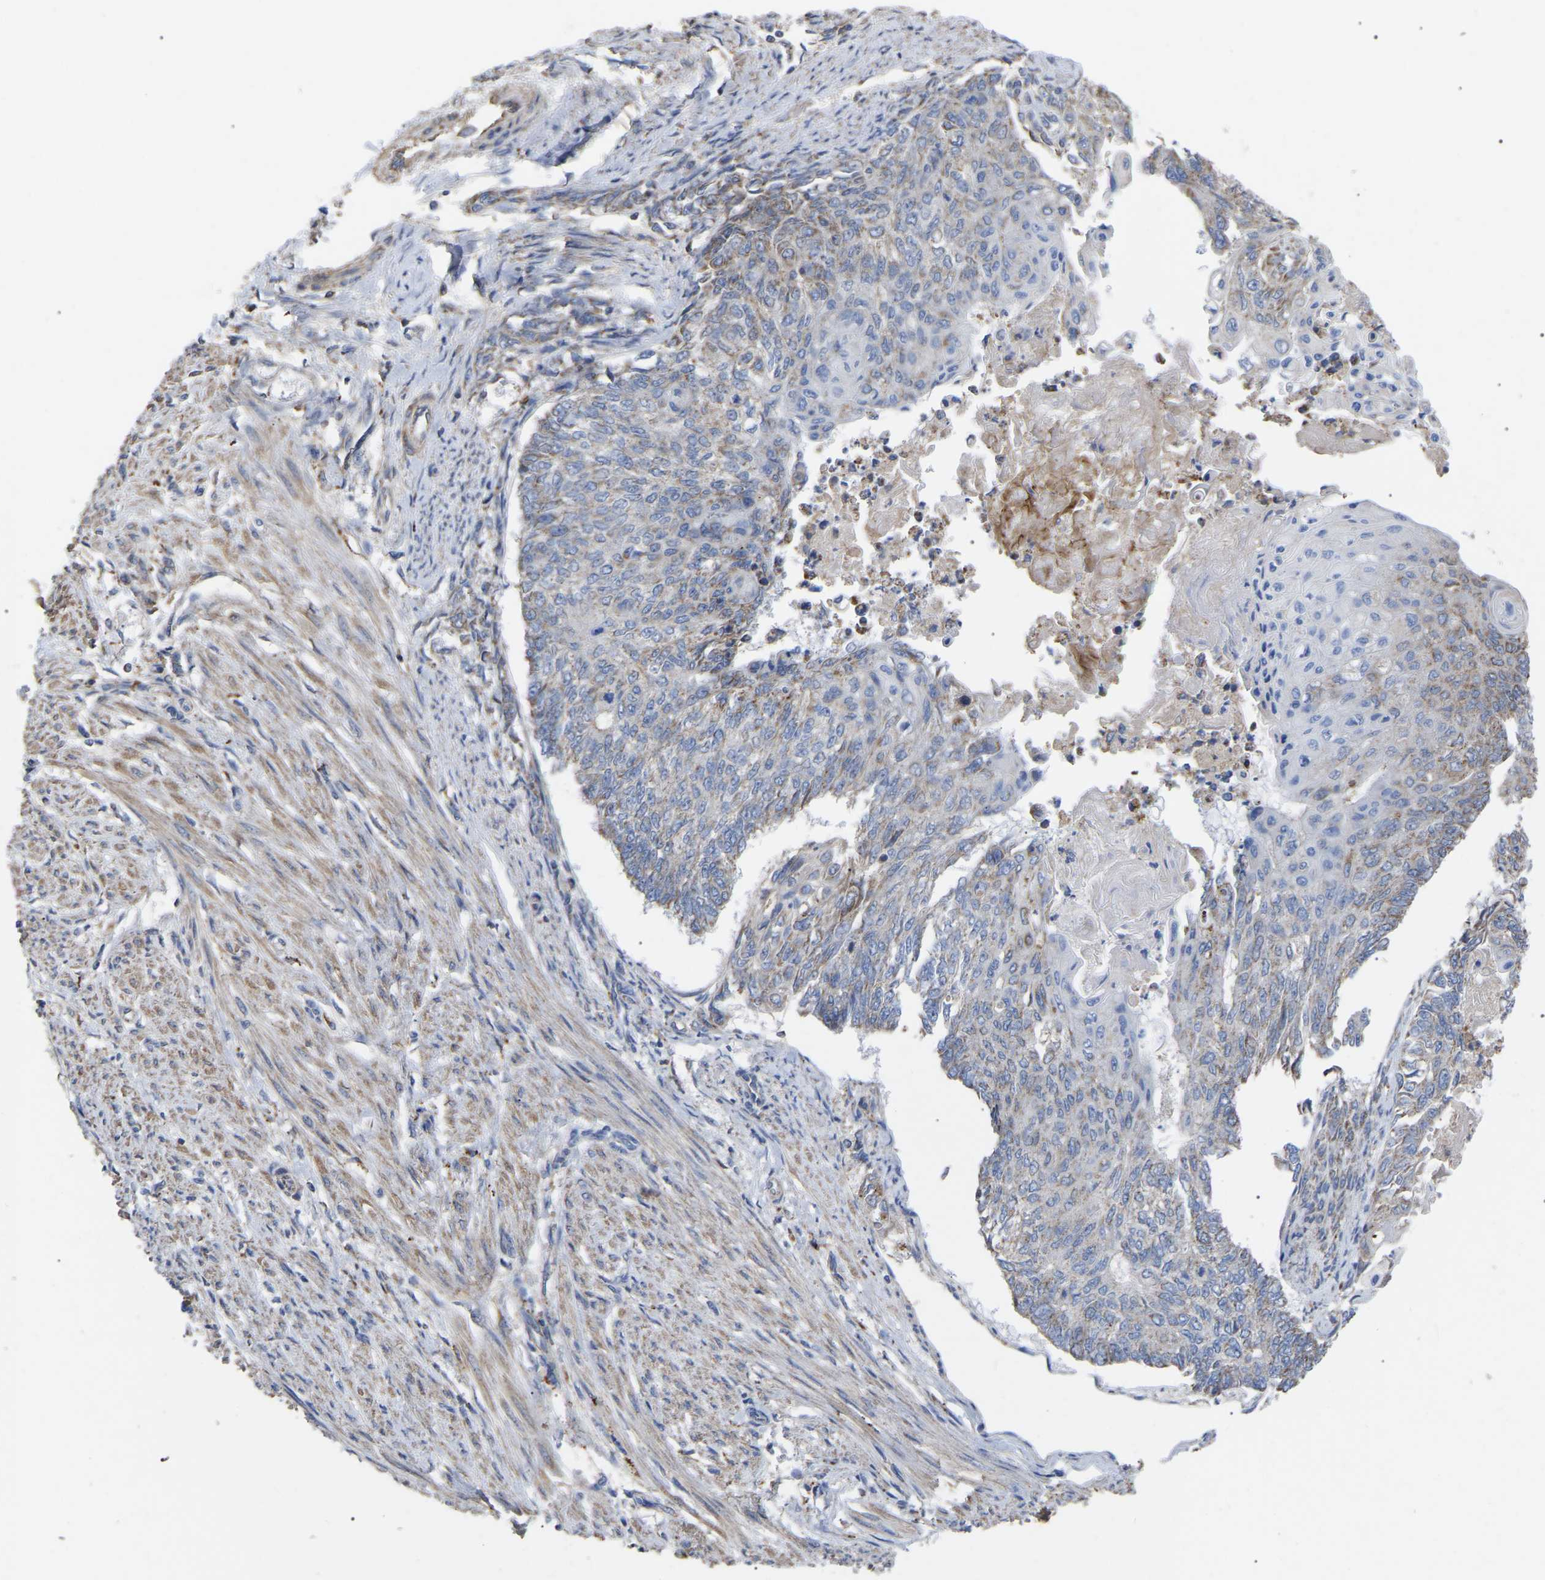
{"staining": {"intensity": "negative", "quantity": "none", "location": "none"}, "tissue": "endometrial cancer", "cell_type": "Tumor cells", "image_type": "cancer", "snomed": [{"axis": "morphology", "description": "Adenocarcinoma, NOS"}, {"axis": "topography", "description": "Endometrium"}], "caption": "A high-resolution photomicrograph shows immunohistochemistry staining of adenocarcinoma (endometrial), which displays no significant positivity in tumor cells.", "gene": "FAM171A2", "patient": {"sex": "female", "age": 32}}